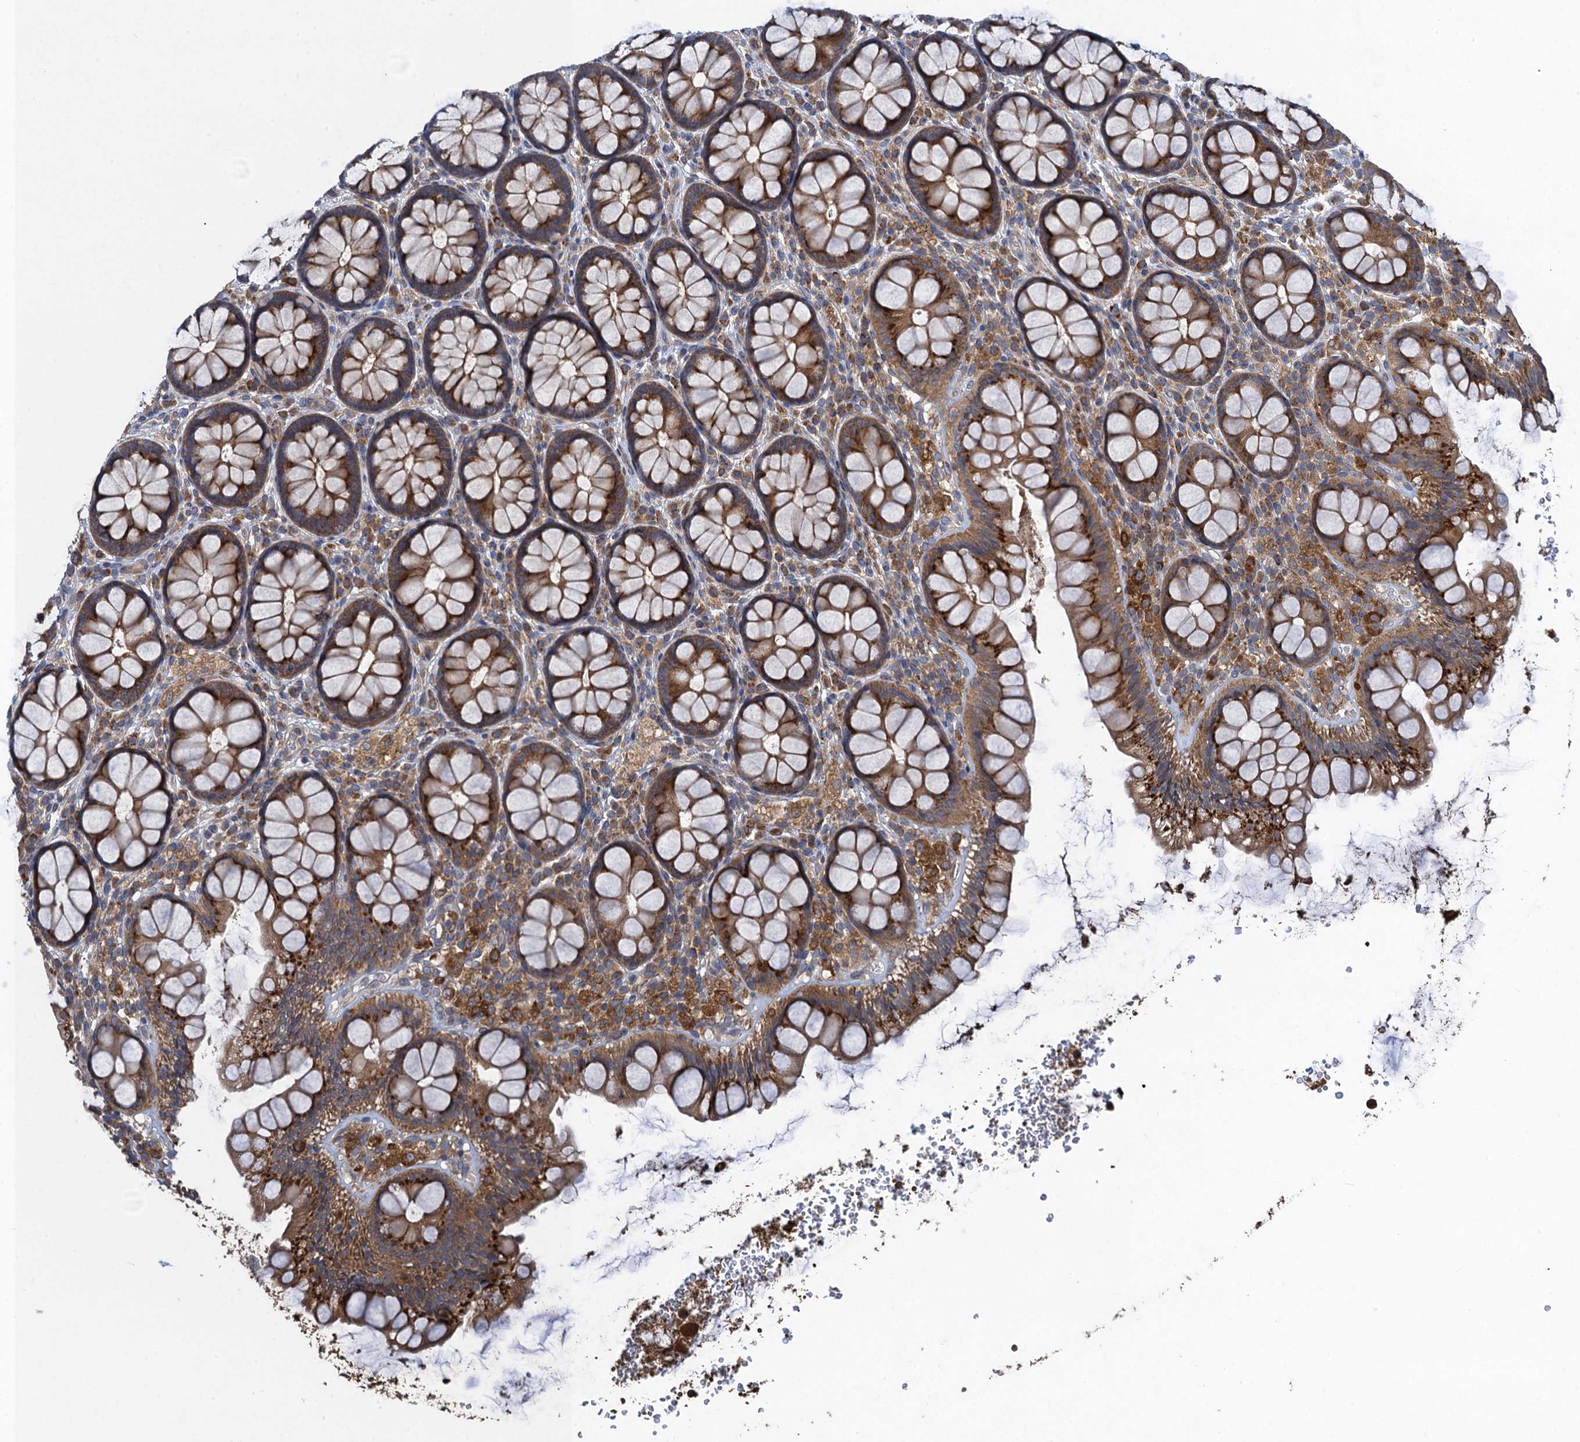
{"staining": {"intensity": "strong", "quantity": ">75%", "location": "cytoplasmic/membranous"}, "tissue": "rectum", "cell_type": "Glandular cells", "image_type": "normal", "snomed": [{"axis": "morphology", "description": "Normal tissue, NOS"}, {"axis": "topography", "description": "Rectum"}], "caption": "Glandular cells display high levels of strong cytoplasmic/membranous positivity in approximately >75% of cells in unremarkable human rectum.", "gene": "SNAP29", "patient": {"sex": "male", "age": 83}}